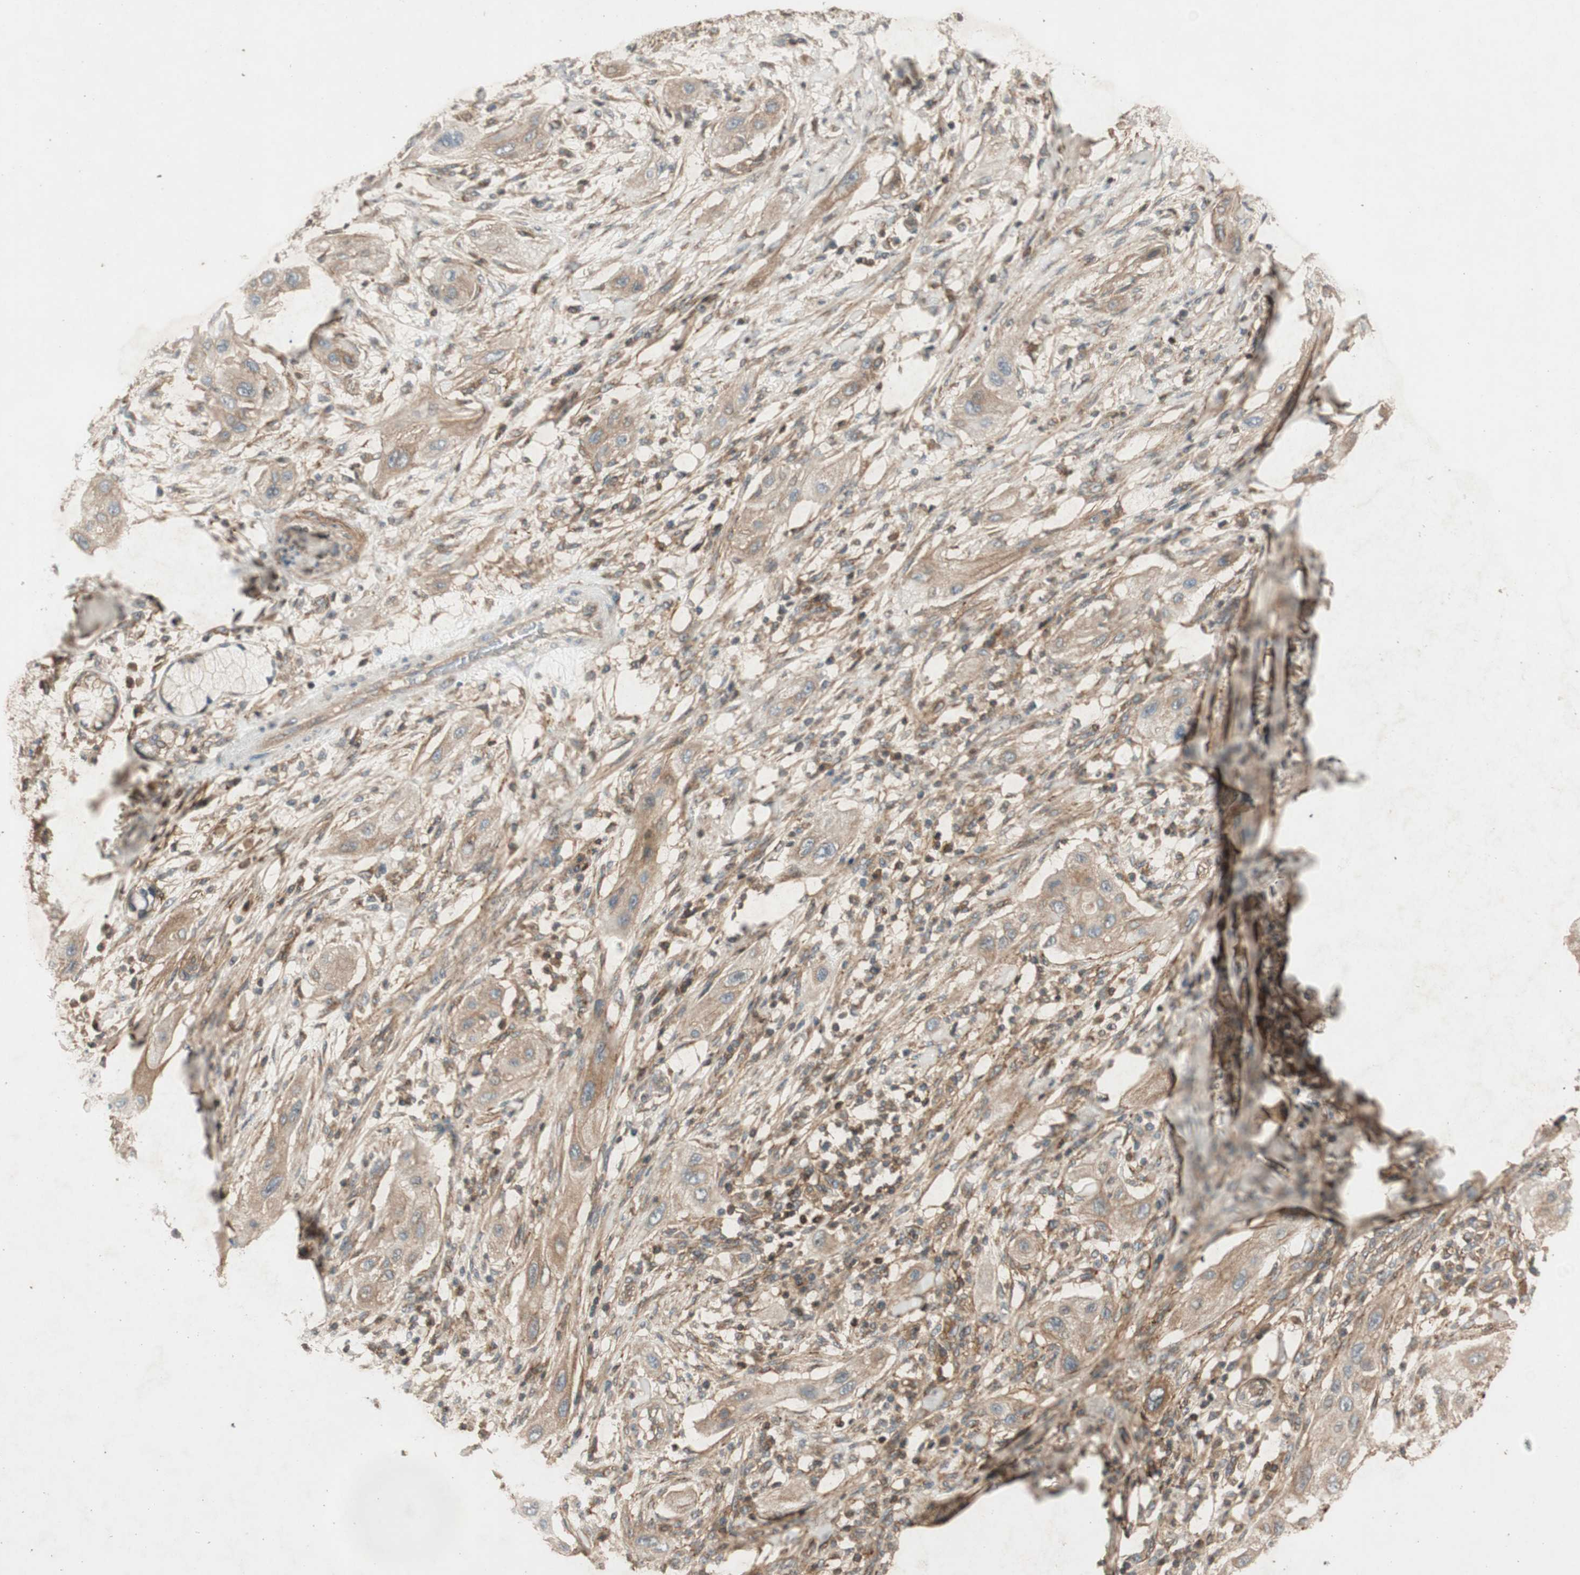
{"staining": {"intensity": "weak", "quantity": ">75%", "location": "cytoplasmic/membranous"}, "tissue": "lung cancer", "cell_type": "Tumor cells", "image_type": "cancer", "snomed": [{"axis": "morphology", "description": "Squamous cell carcinoma, NOS"}, {"axis": "topography", "description": "Lung"}], "caption": "A low amount of weak cytoplasmic/membranous positivity is identified in about >75% of tumor cells in lung squamous cell carcinoma tissue. The staining was performed using DAB (3,3'-diaminobenzidine) to visualize the protein expression in brown, while the nuclei were stained in blue with hematoxylin (Magnification: 20x).", "gene": "BTN3A3", "patient": {"sex": "female", "age": 47}}